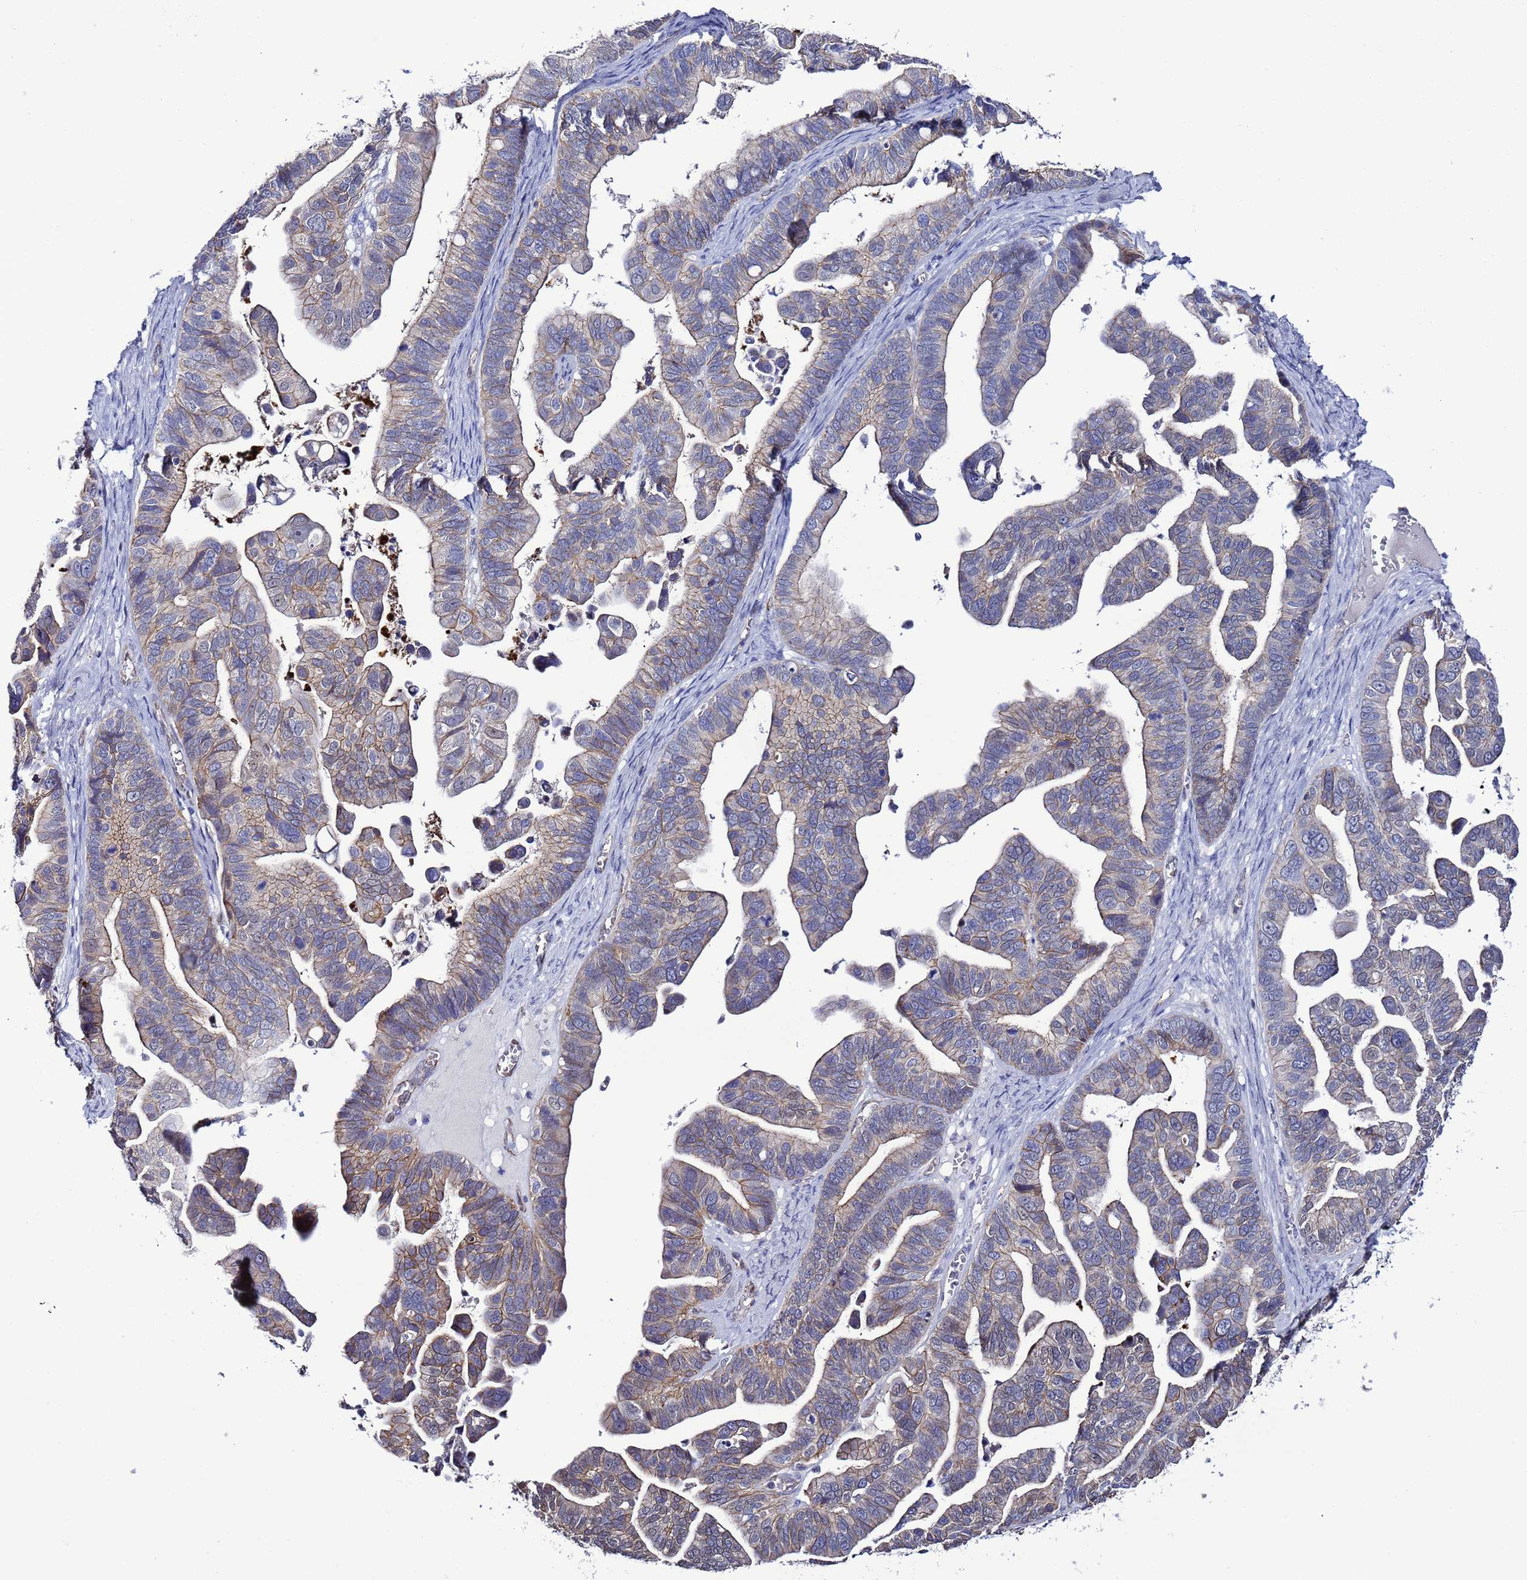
{"staining": {"intensity": "weak", "quantity": "25%-75%", "location": "cytoplasmic/membranous"}, "tissue": "ovarian cancer", "cell_type": "Tumor cells", "image_type": "cancer", "snomed": [{"axis": "morphology", "description": "Cystadenocarcinoma, serous, NOS"}, {"axis": "topography", "description": "Ovary"}], "caption": "Ovarian serous cystadenocarcinoma stained for a protein (brown) demonstrates weak cytoplasmic/membranous positive expression in about 25%-75% of tumor cells.", "gene": "TENM3", "patient": {"sex": "female", "age": 56}}